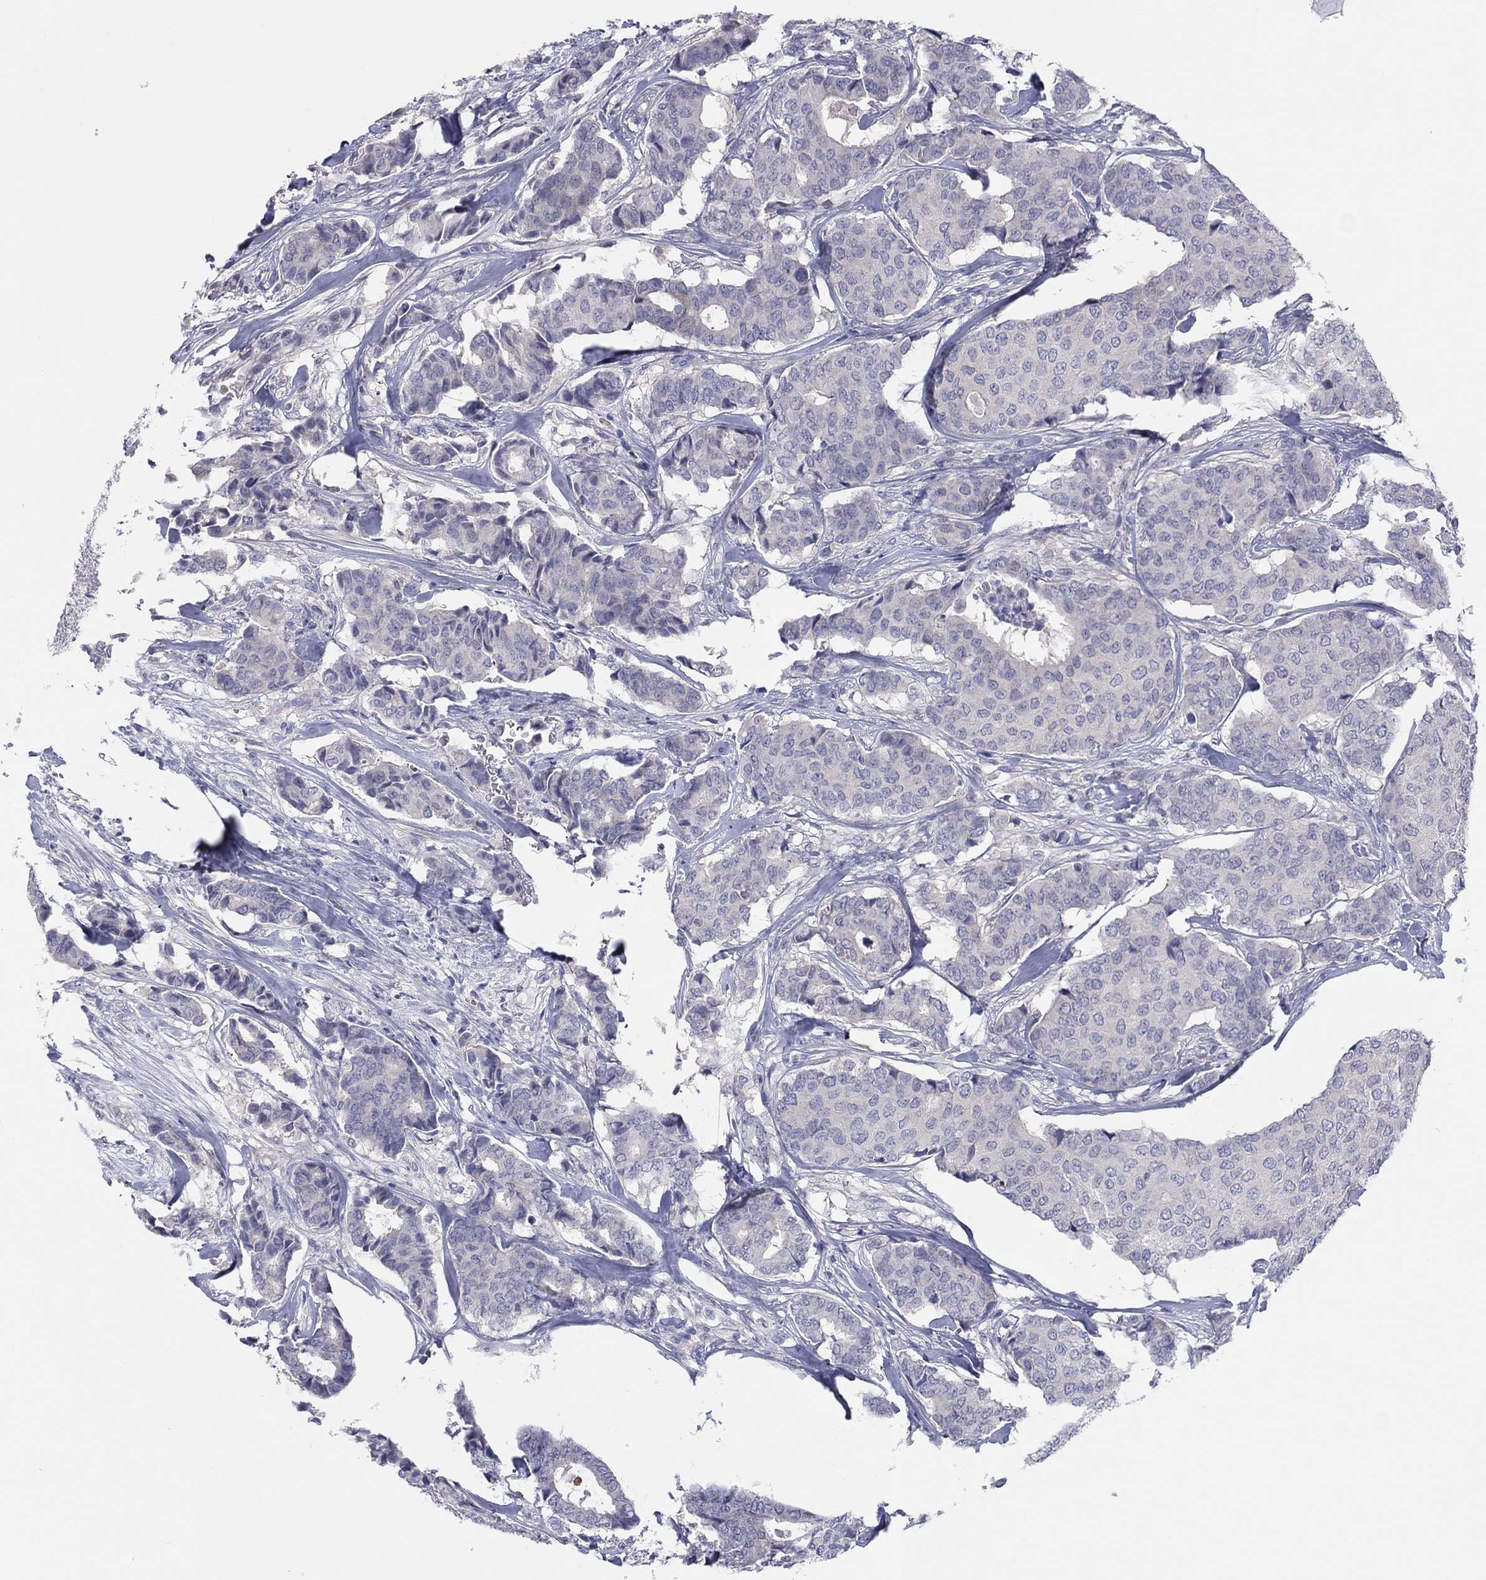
{"staining": {"intensity": "negative", "quantity": "none", "location": "none"}, "tissue": "breast cancer", "cell_type": "Tumor cells", "image_type": "cancer", "snomed": [{"axis": "morphology", "description": "Duct carcinoma"}, {"axis": "topography", "description": "Breast"}], "caption": "Image shows no protein staining in tumor cells of breast intraductal carcinoma tissue.", "gene": "CYP2B6", "patient": {"sex": "female", "age": 75}}